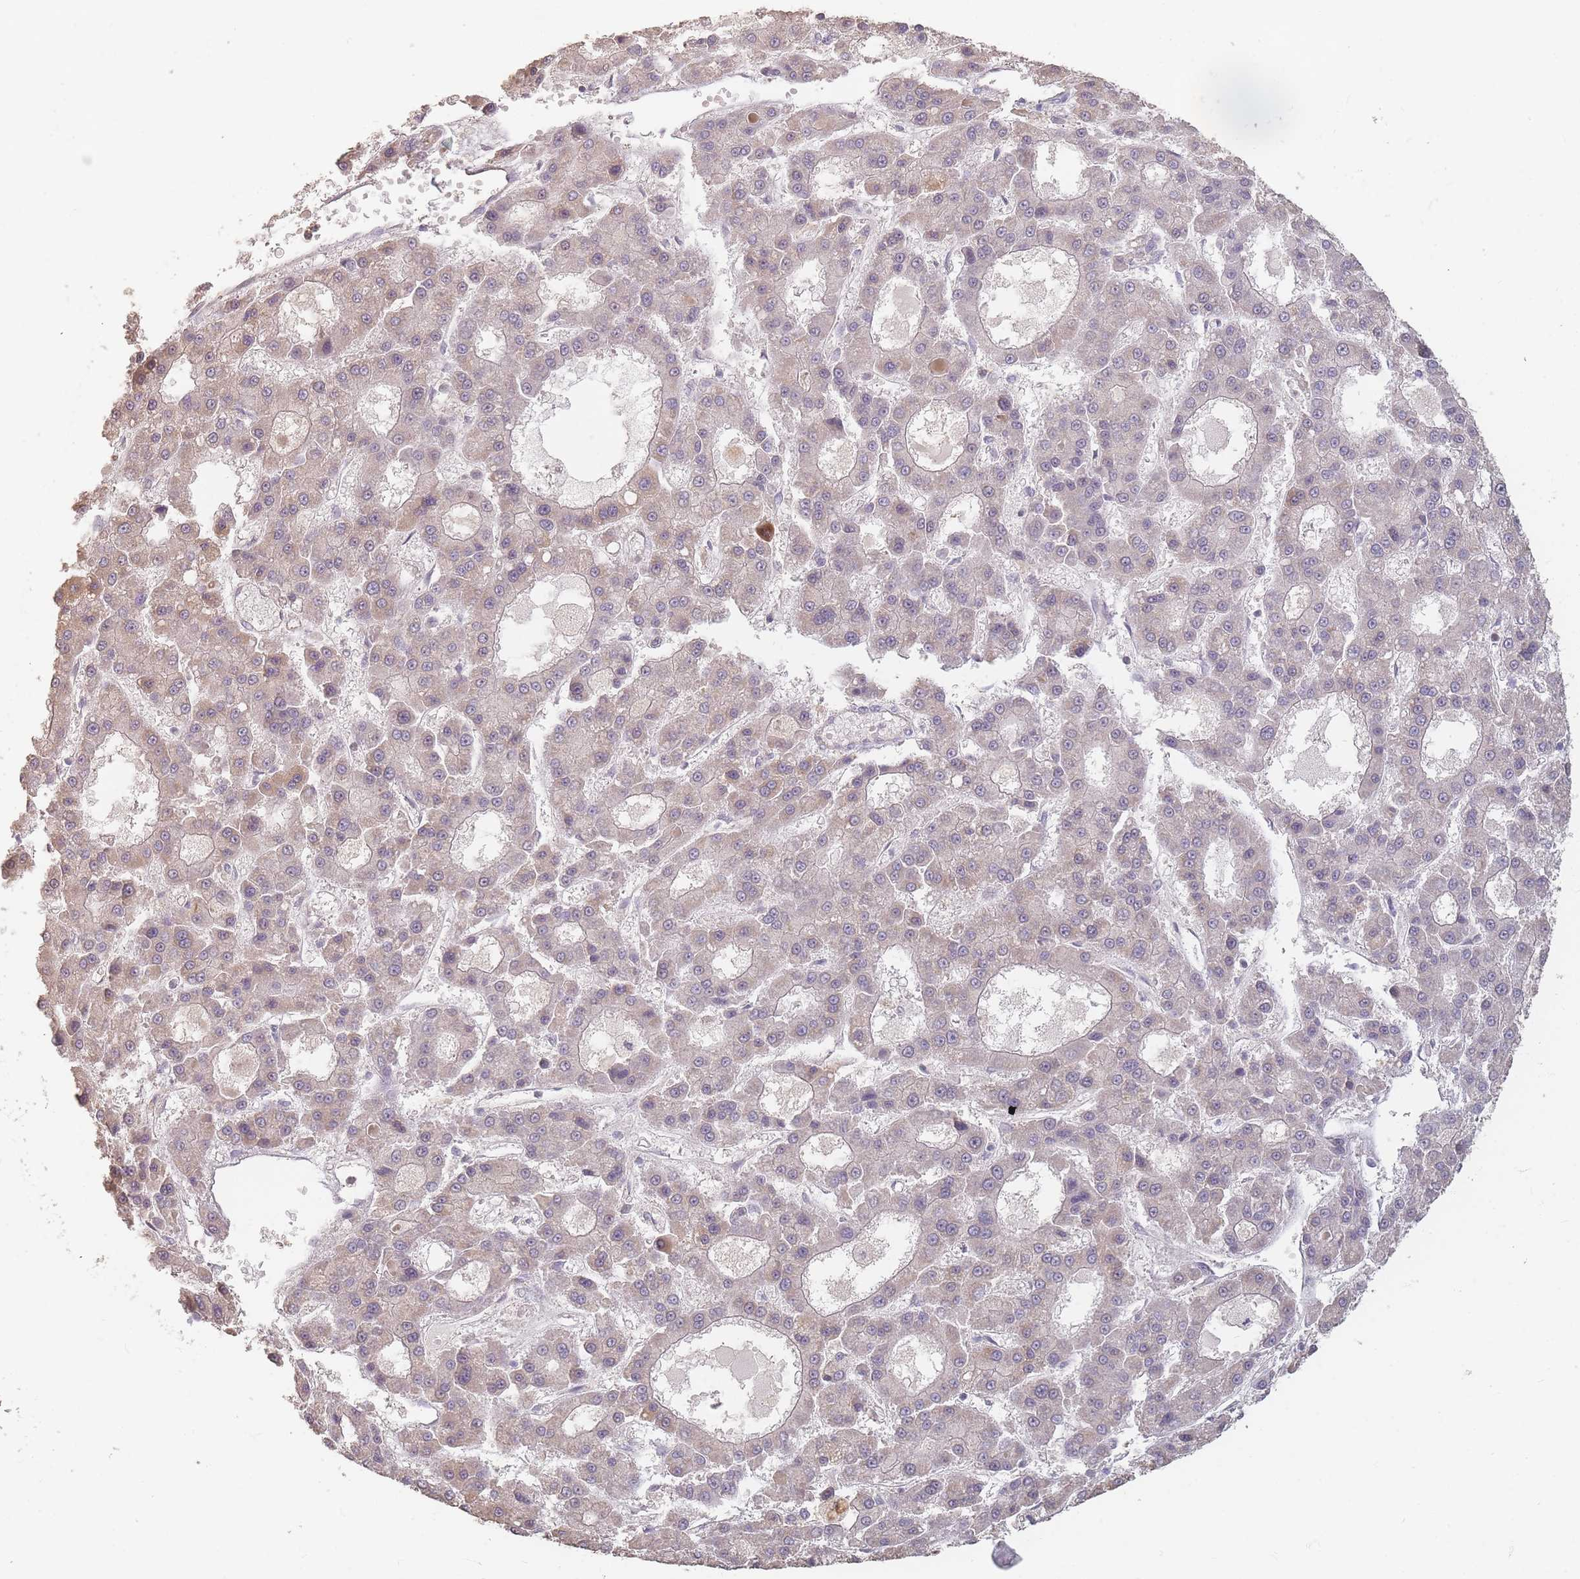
{"staining": {"intensity": "weak", "quantity": "<25%", "location": "cytoplasmic/membranous"}, "tissue": "liver cancer", "cell_type": "Tumor cells", "image_type": "cancer", "snomed": [{"axis": "morphology", "description": "Carcinoma, Hepatocellular, NOS"}, {"axis": "topography", "description": "Liver"}], "caption": "This photomicrograph is of liver cancer (hepatocellular carcinoma) stained with immunohistochemistry (IHC) to label a protein in brown with the nuclei are counter-stained blue. There is no staining in tumor cells.", "gene": "RFTN1", "patient": {"sex": "male", "age": 70}}